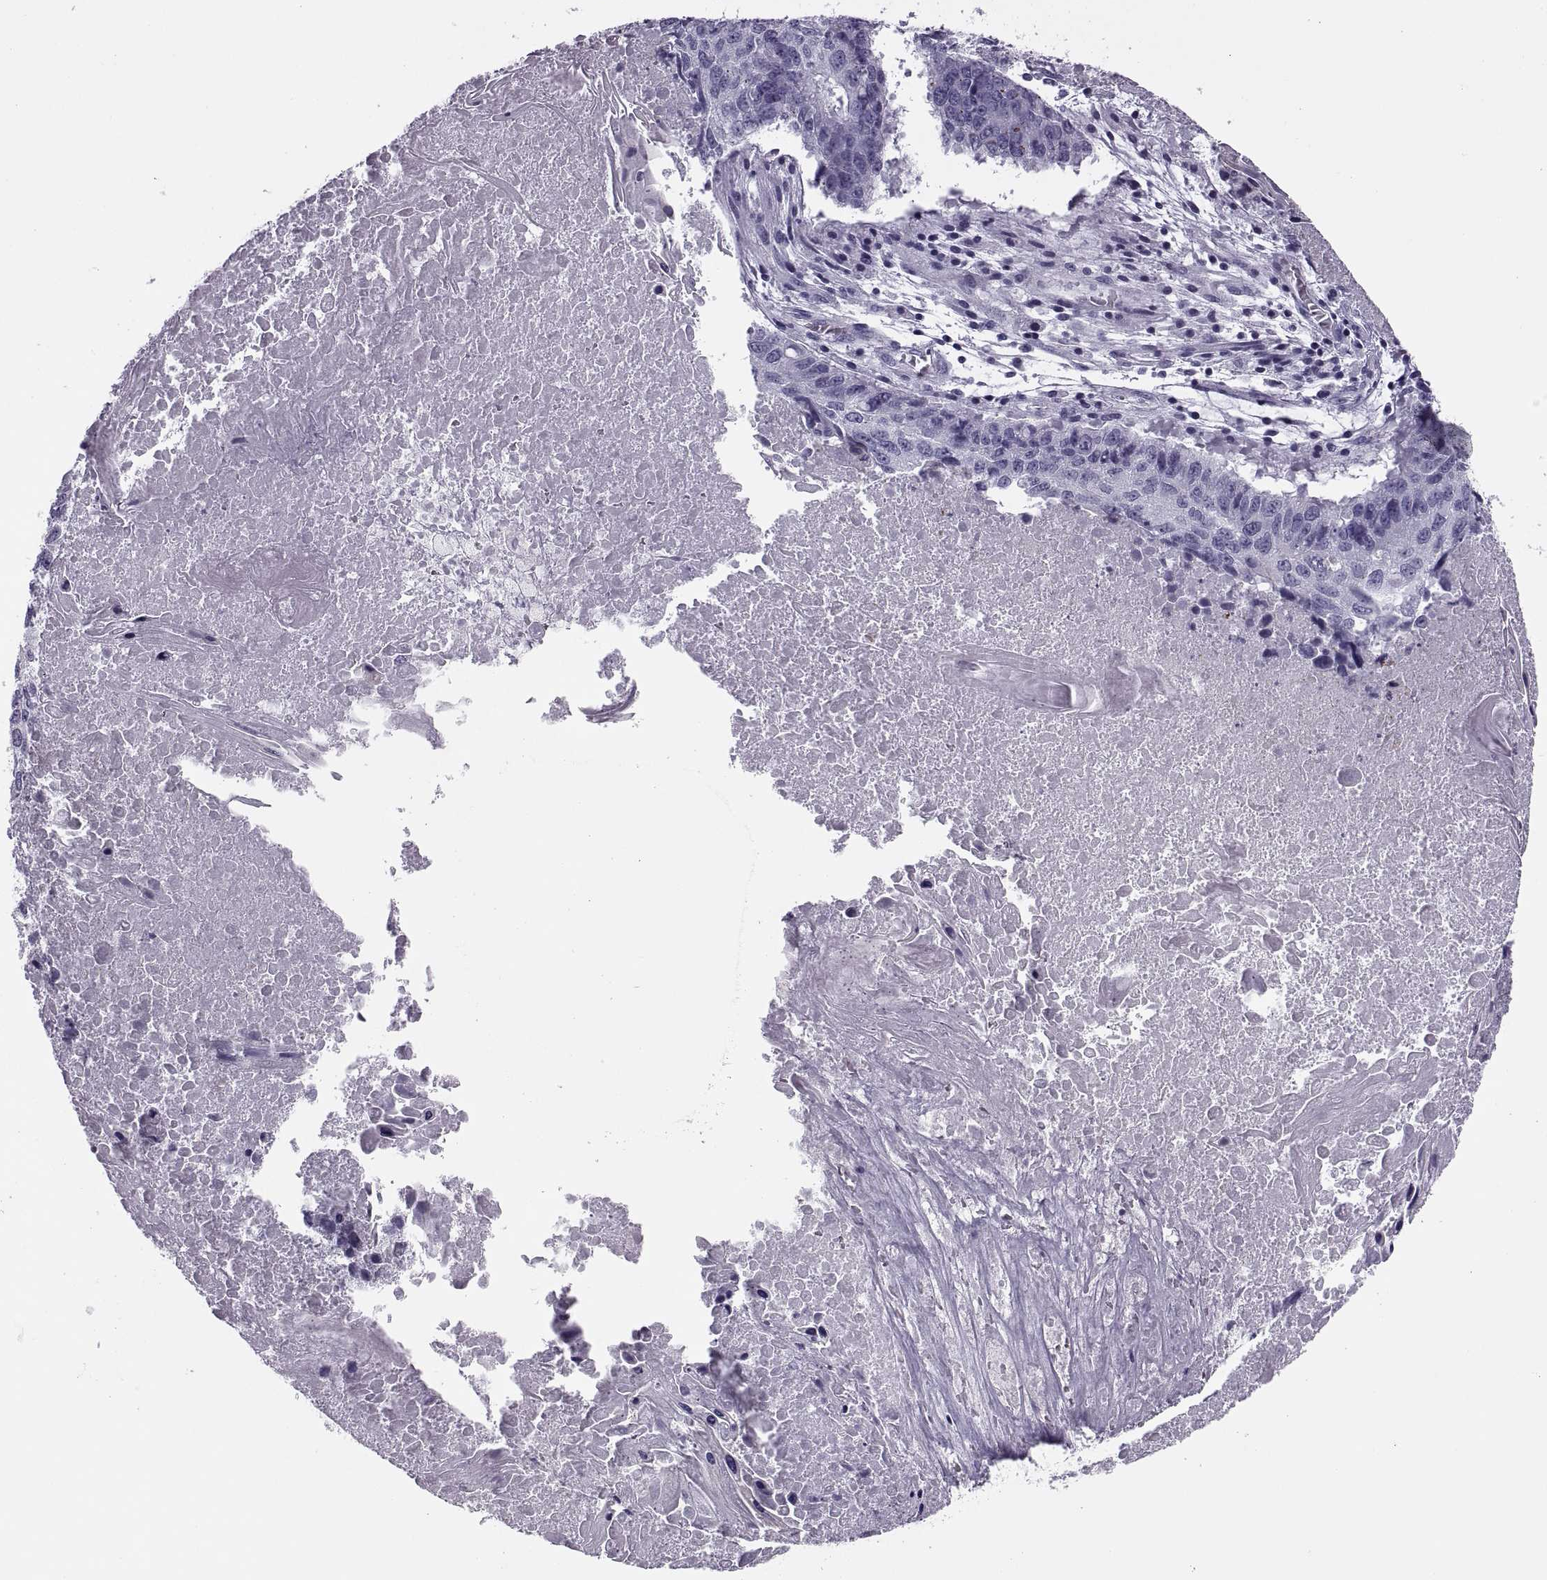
{"staining": {"intensity": "negative", "quantity": "none", "location": "none"}, "tissue": "lung cancer", "cell_type": "Tumor cells", "image_type": "cancer", "snomed": [{"axis": "morphology", "description": "Squamous cell carcinoma, NOS"}, {"axis": "topography", "description": "Lung"}], "caption": "Lung squamous cell carcinoma was stained to show a protein in brown. There is no significant staining in tumor cells.", "gene": "SYNGR4", "patient": {"sex": "male", "age": 73}}